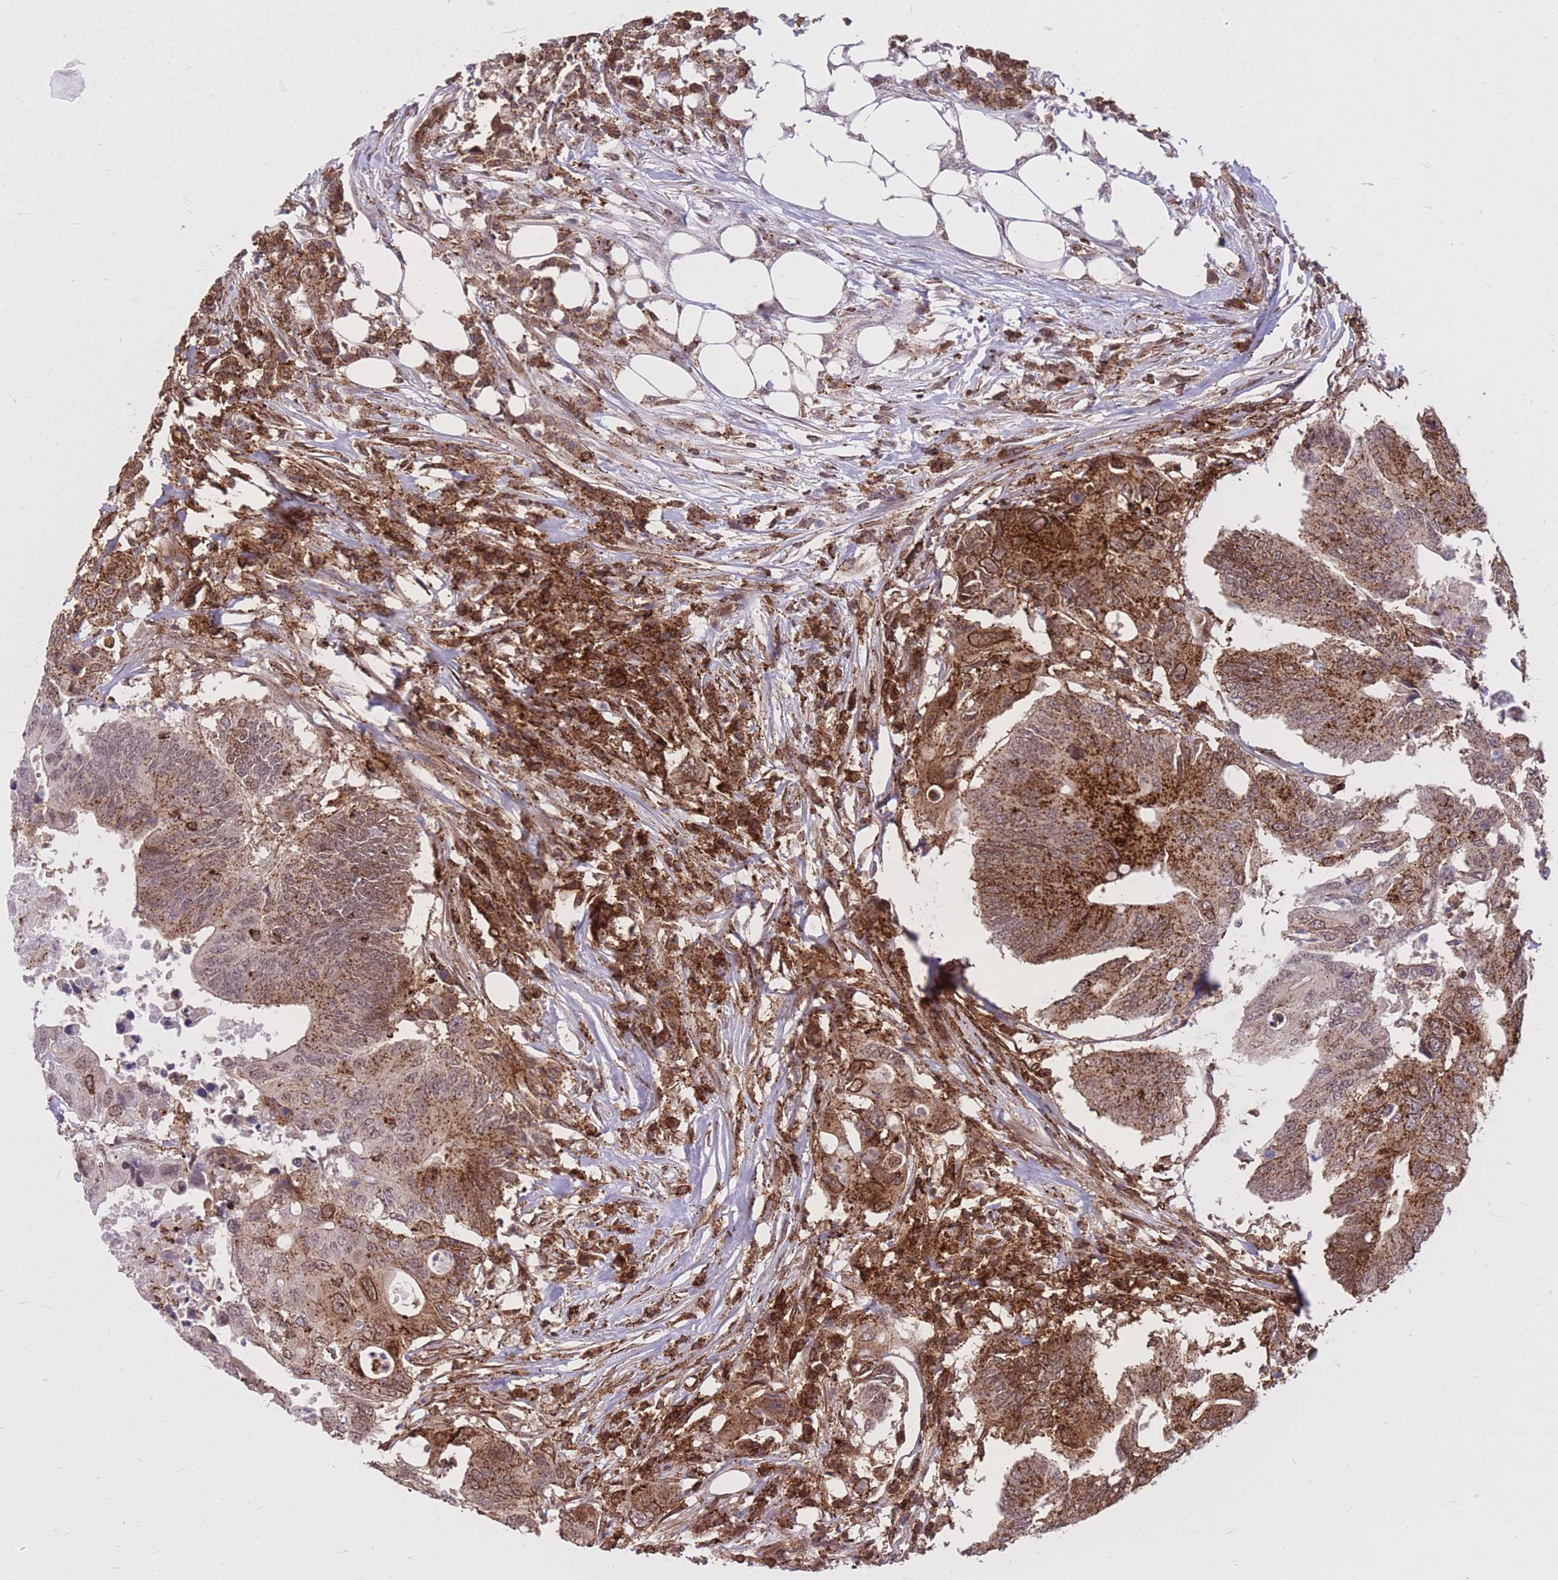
{"staining": {"intensity": "strong", "quantity": ">75%", "location": "cytoplasmic/membranous"}, "tissue": "colorectal cancer", "cell_type": "Tumor cells", "image_type": "cancer", "snomed": [{"axis": "morphology", "description": "Adenocarcinoma, NOS"}, {"axis": "topography", "description": "Colon"}], "caption": "A high-resolution histopathology image shows immunohistochemistry staining of adenocarcinoma (colorectal), which displays strong cytoplasmic/membranous positivity in about >75% of tumor cells.", "gene": "TCF20", "patient": {"sex": "male", "age": 71}}